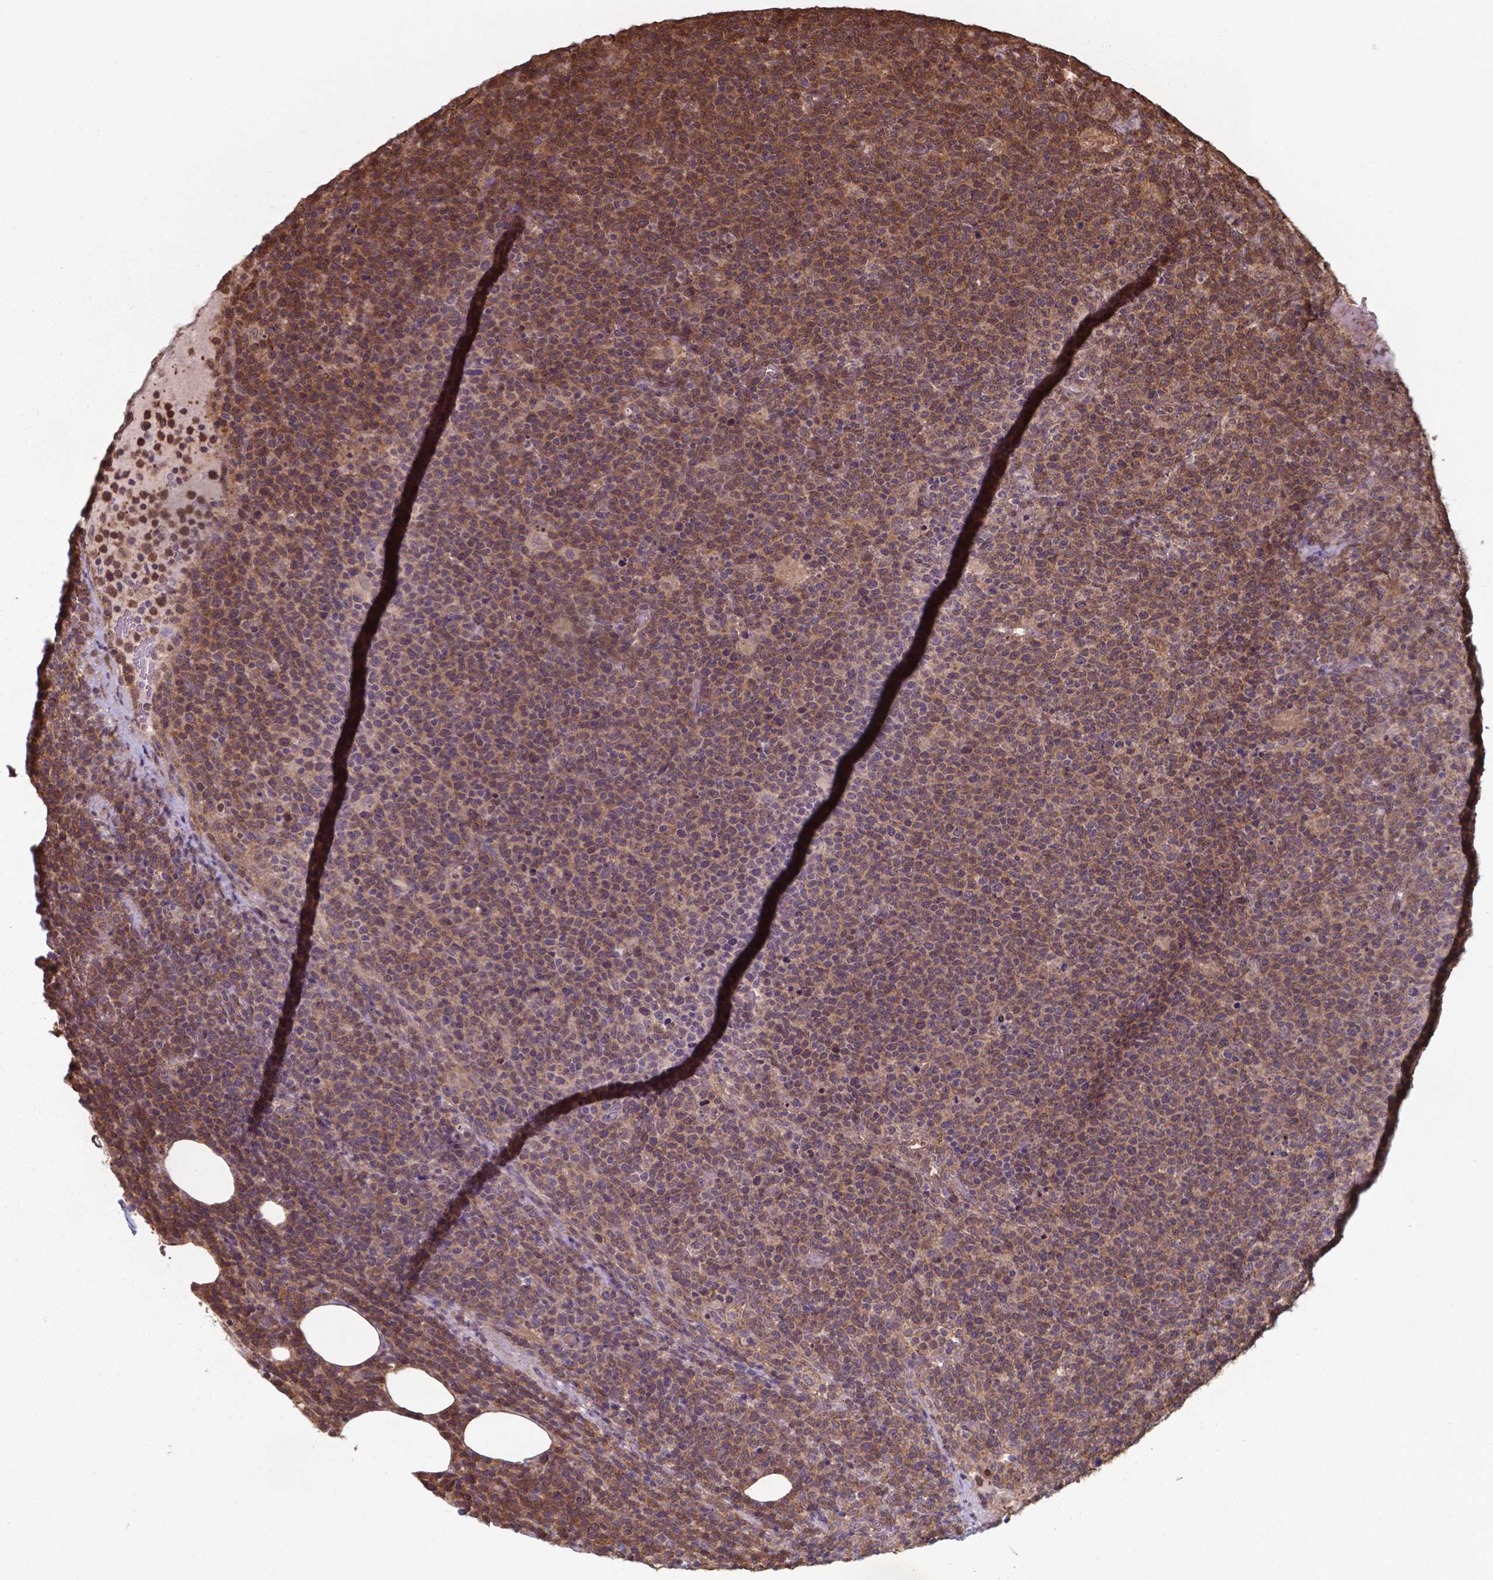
{"staining": {"intensity": "moderate", "quantity": ">75%", "location": "cytoplasmic/membranous,nuclear"}, "tissue": "lymphoma", "cell_type": "Tumor cells", "image_type": "cancer", "snomed": [{"axis": "morphology", "description": "Malignant lymphoma, non-Hodgkin's type, High grade"}, {"axis": "topography", "description": "Lymph node"}], "caption": "An immunohistochemistry (IHC) micrograph of tumor tissue is shown. Protein staining in brown labels moderate cytoplasmic/membranous and nuclear positivity in lymphoma within tumor cells. (Stains: DAB in brown, nuclei in blue, Microscopy: brightfield microscopy at high magnification).", "gene": "CHP2", "patient": {"sex": "male", "age": 61}}